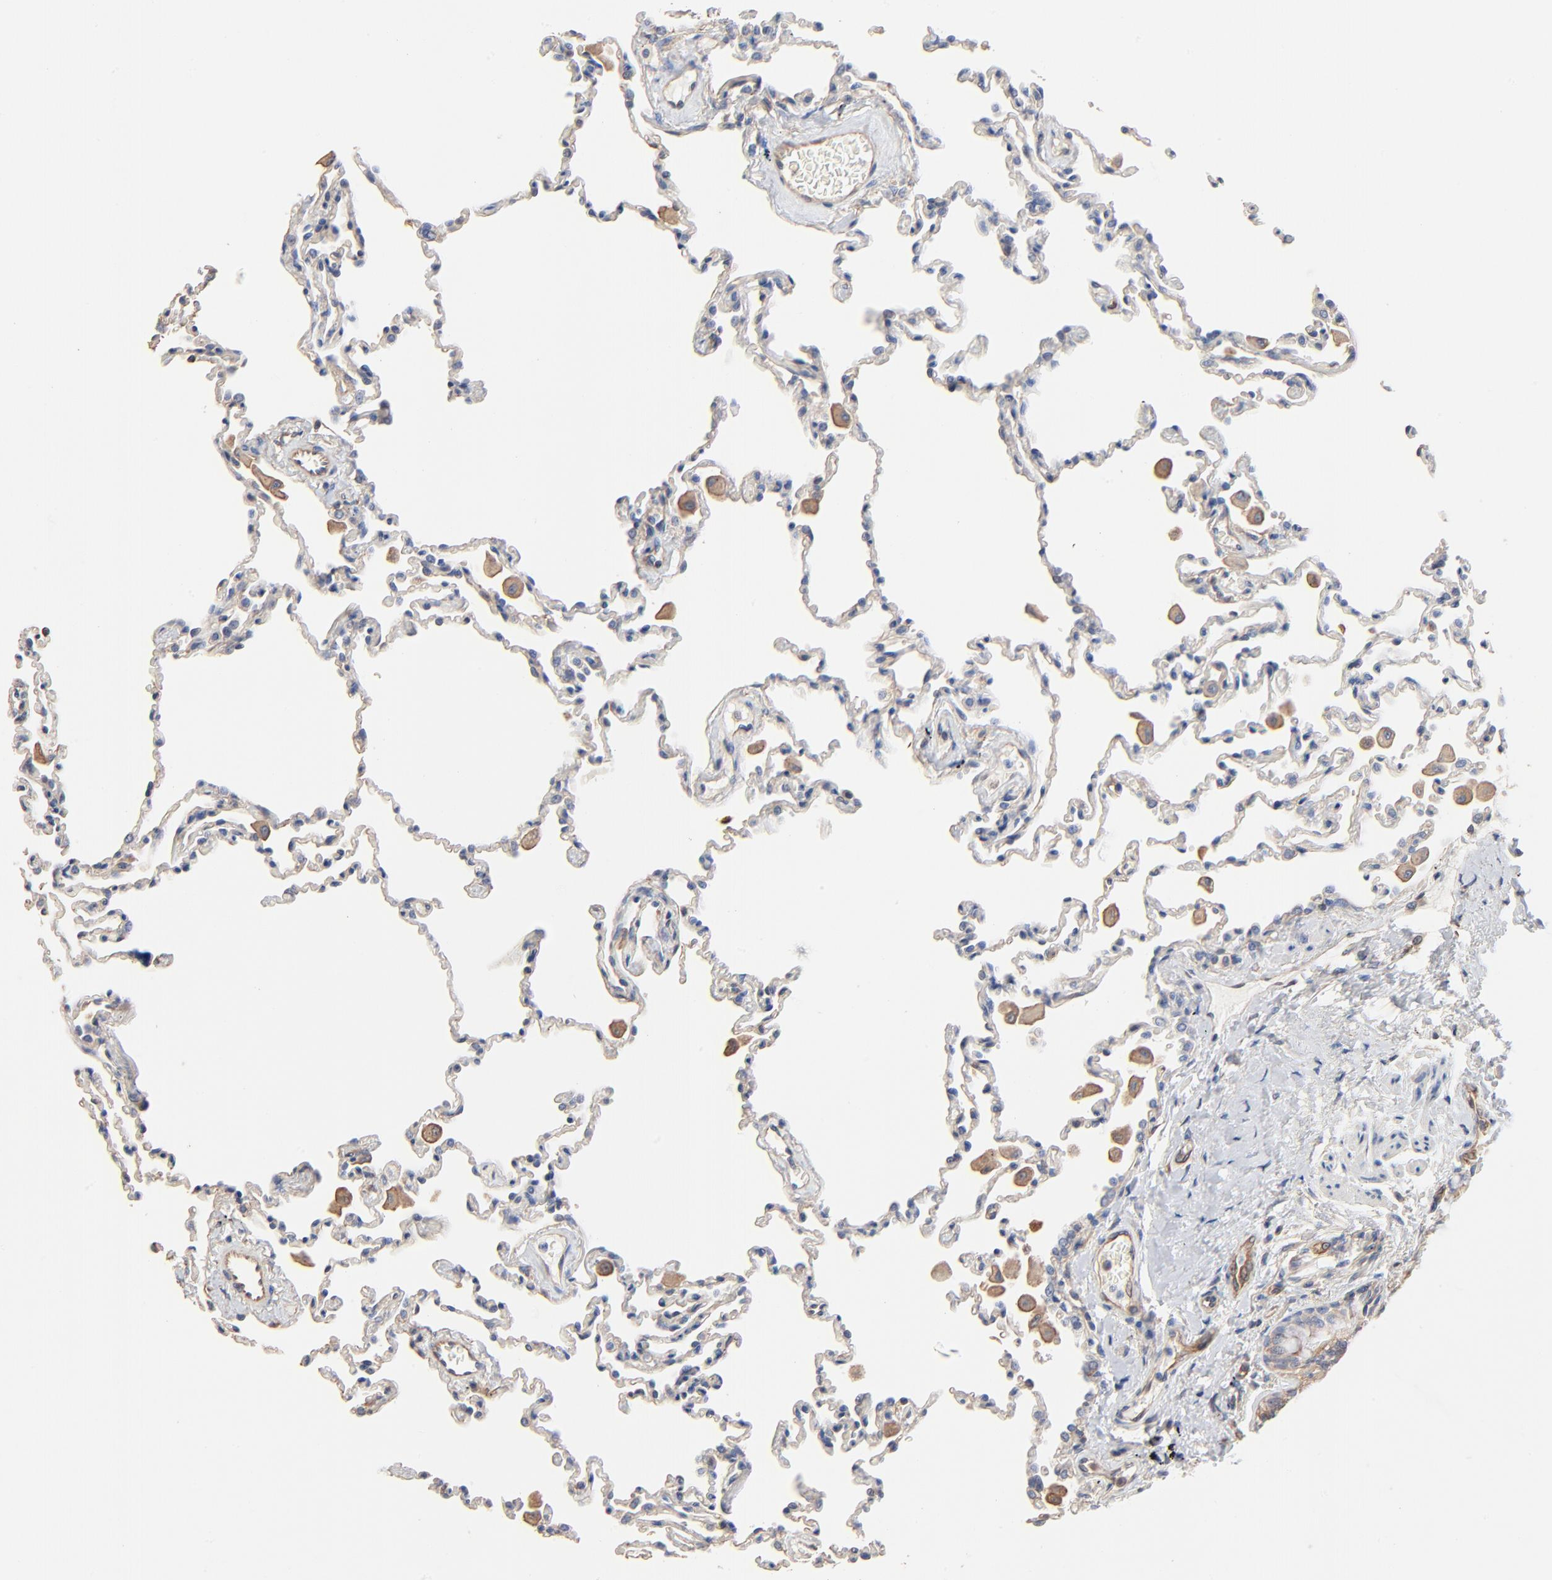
{"staining": {"intensity": "negative", "quantity": "none", "location": "none"}, "tissue": "lung", "cell_type": "Alveolar cells", "image_type": "normal", "snomed": [{"axis": "morphology", "description": "Normal tissue, NOS"}, {"axis": "topography", "description": "Lung"}], "caption": "A histopathology image of lung stained for a protein demonstrates no brown staining in alveolar cells. (DAB IHC, high magnification).", "gene": "ABCD4", "patient": {"sex": "male", "age": 59}}